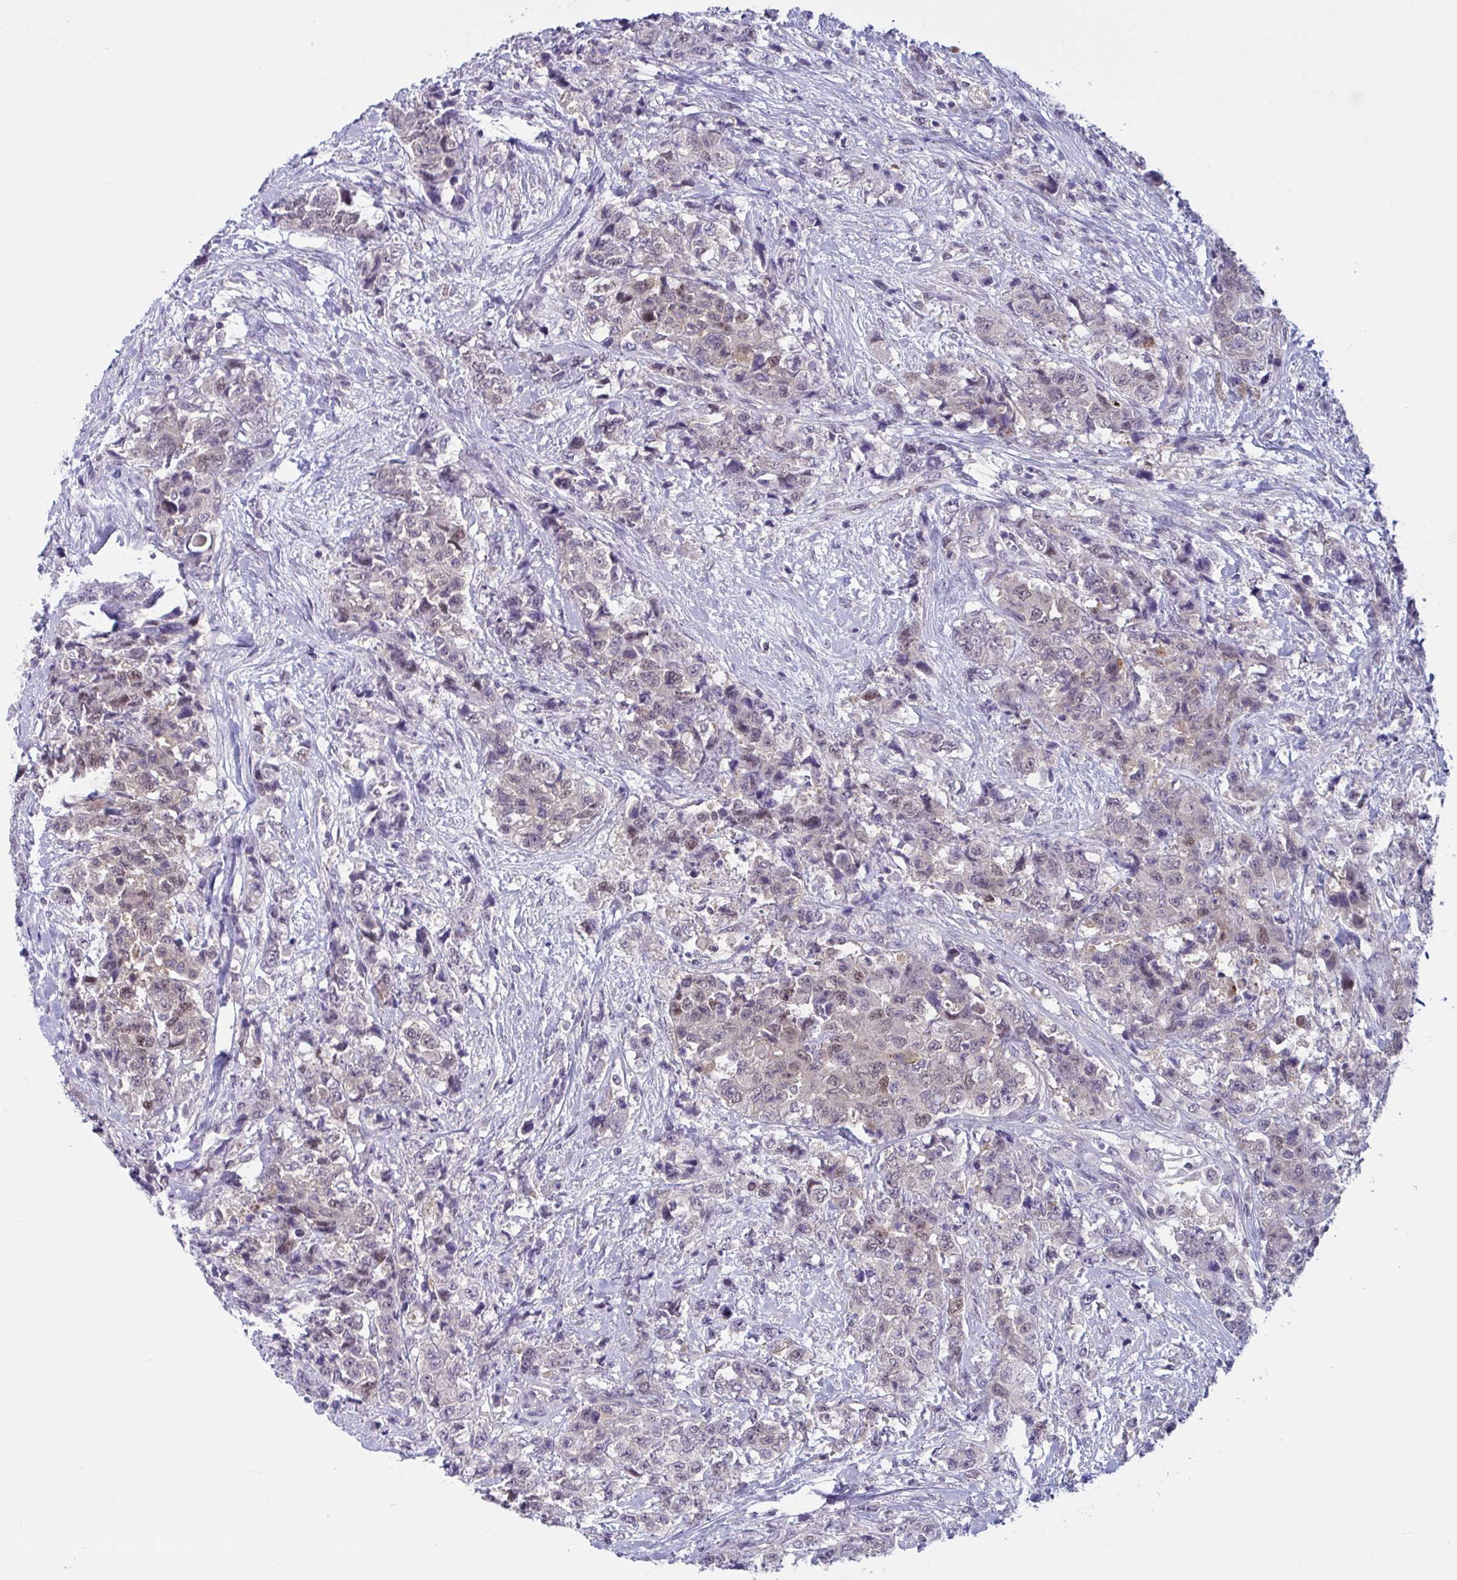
{"staining": {"intensity": "weak", "quantity": "<25%", "location": "nuclear"}, "tissue": "urothelial cancer", "cell_type": "Tumor cells", "image_type": "cancer", "snomed": [{"axis": "morphology", "description": "Urothelial carcinoma, High grade"}, {"axis": "topography", "description": "Urinary bladder"}], "caption": "An immunohistochemistry (IHC) histopathology image of high-grade urothelial carcinoma is shown. There is no staining in tumor cells of high-grade urothelial carcinoma.", "gene": "TSN", "patient": {"sex": "female", "age": 78}}